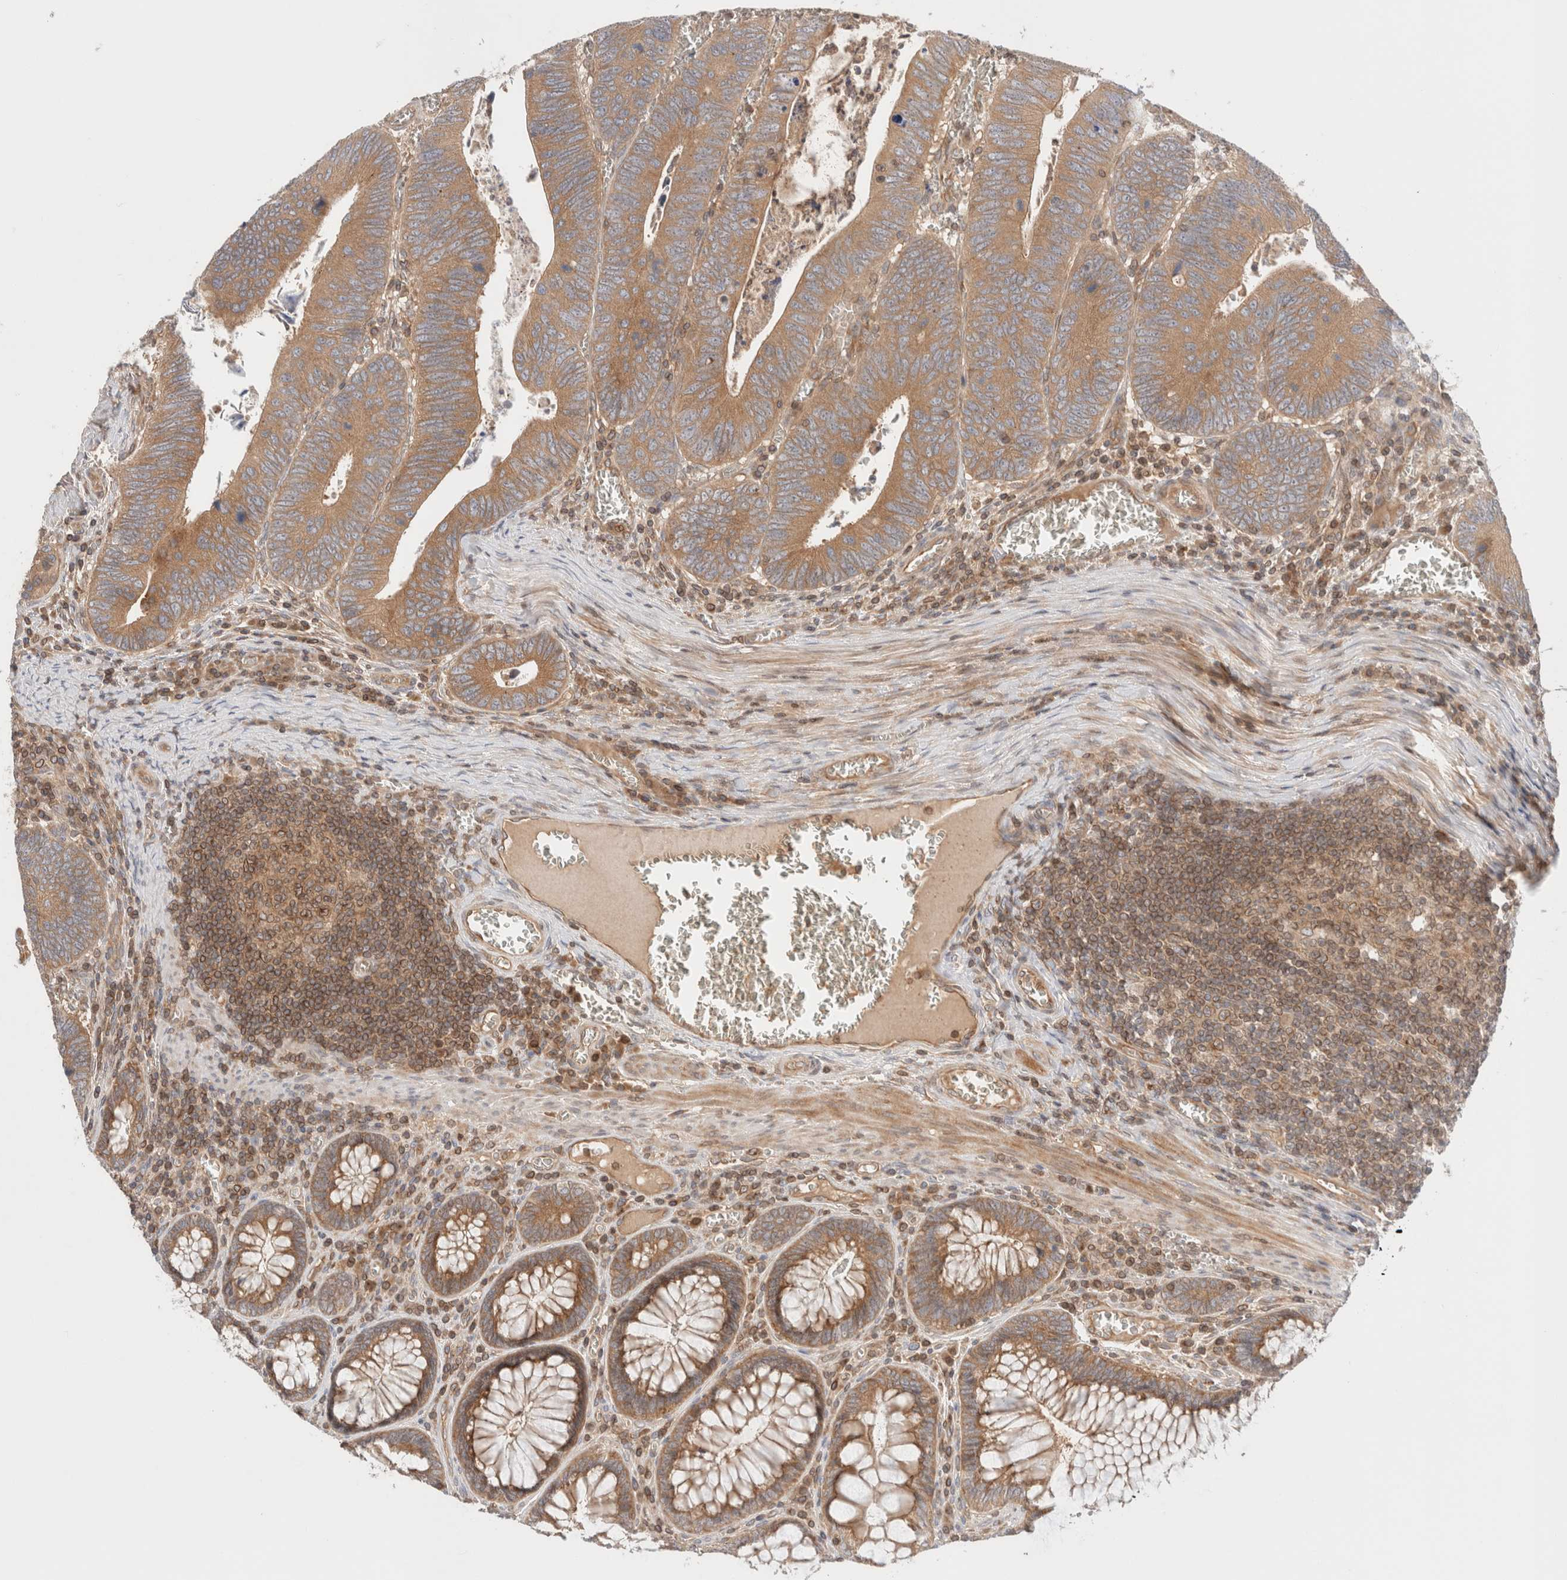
{"staining": {"intensity": "moderate", "quantity": ">75%", "location": "cytoplasmic/membranous"}, "tissue": "colorectal cancer", "cell_type": "Tumor cells", "image_type": "cancer", "snomed": [{"axis": "morphology", "description": "Inflammation, NOS"}, {"axis": "morphology", "description": "Adenocarcinoma, NOS"}, {"axis": "topography", "description": "Colon"}], "caption": "Protein expression analysis of human adenocarcinoma (colorectal) reveals moderate cytoplasmic/membranous staining in about >75% of tumor cells.", "gene": "SIKE1", "patient": {"sex": "male", "age": 72}}